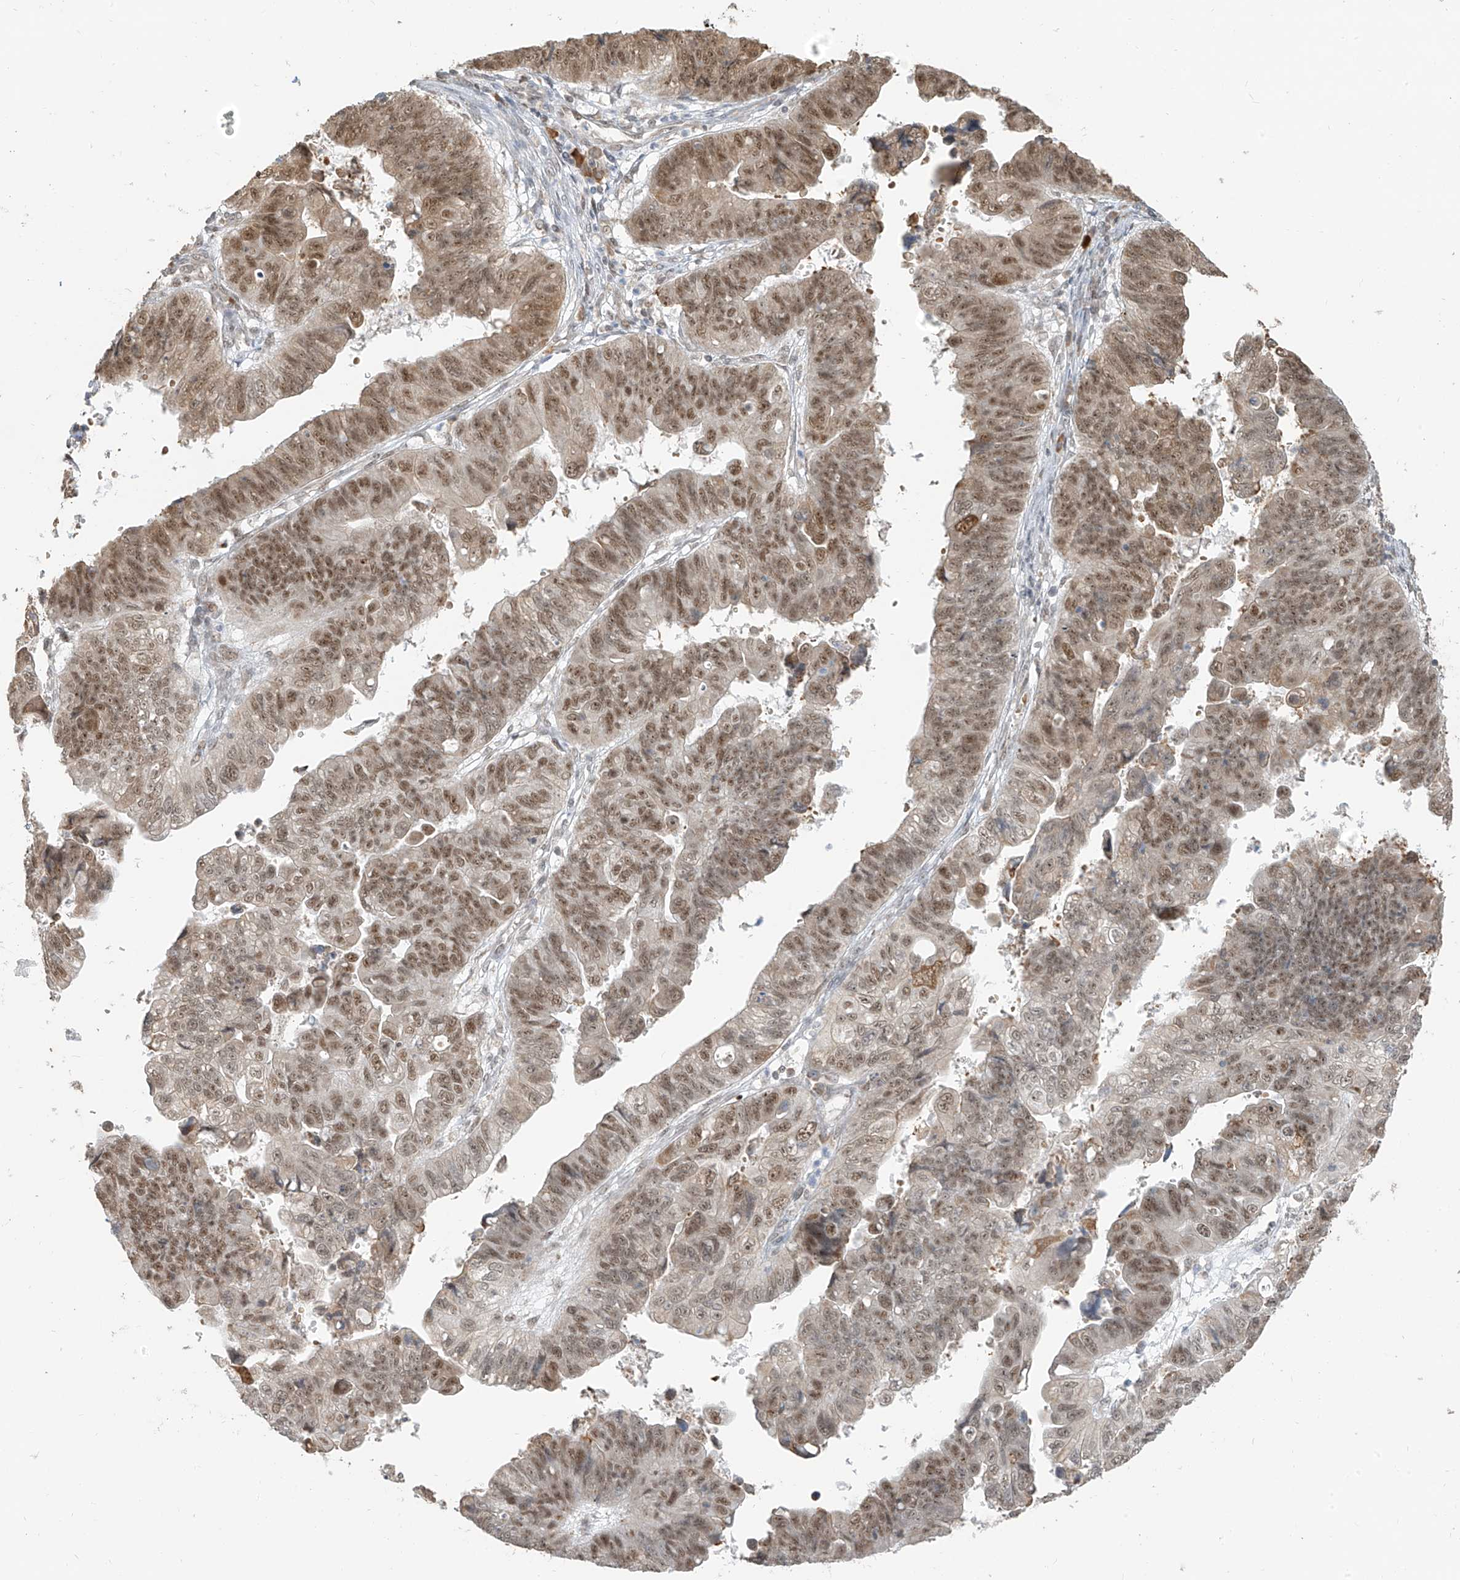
{"staining": {"intensity": "moderate", "quantity": ">75%", "location": "nuclear"}, "tissue": "stomach cancer", "cell_type": "Tumor cells", "image_type": "cancer", "snomed": [{"axis": "morphology", "description": "Adenocarcinoma, NOS"}, {"axis": "topography", "description": "Stomach"}], "caption": "Moderate nuclear positivity is seen in approximately >75% of tumor cells in stomach adenocarcinoma.", "gene": "ZMYM2", "patient": {"sex": "male", "age": 59}}